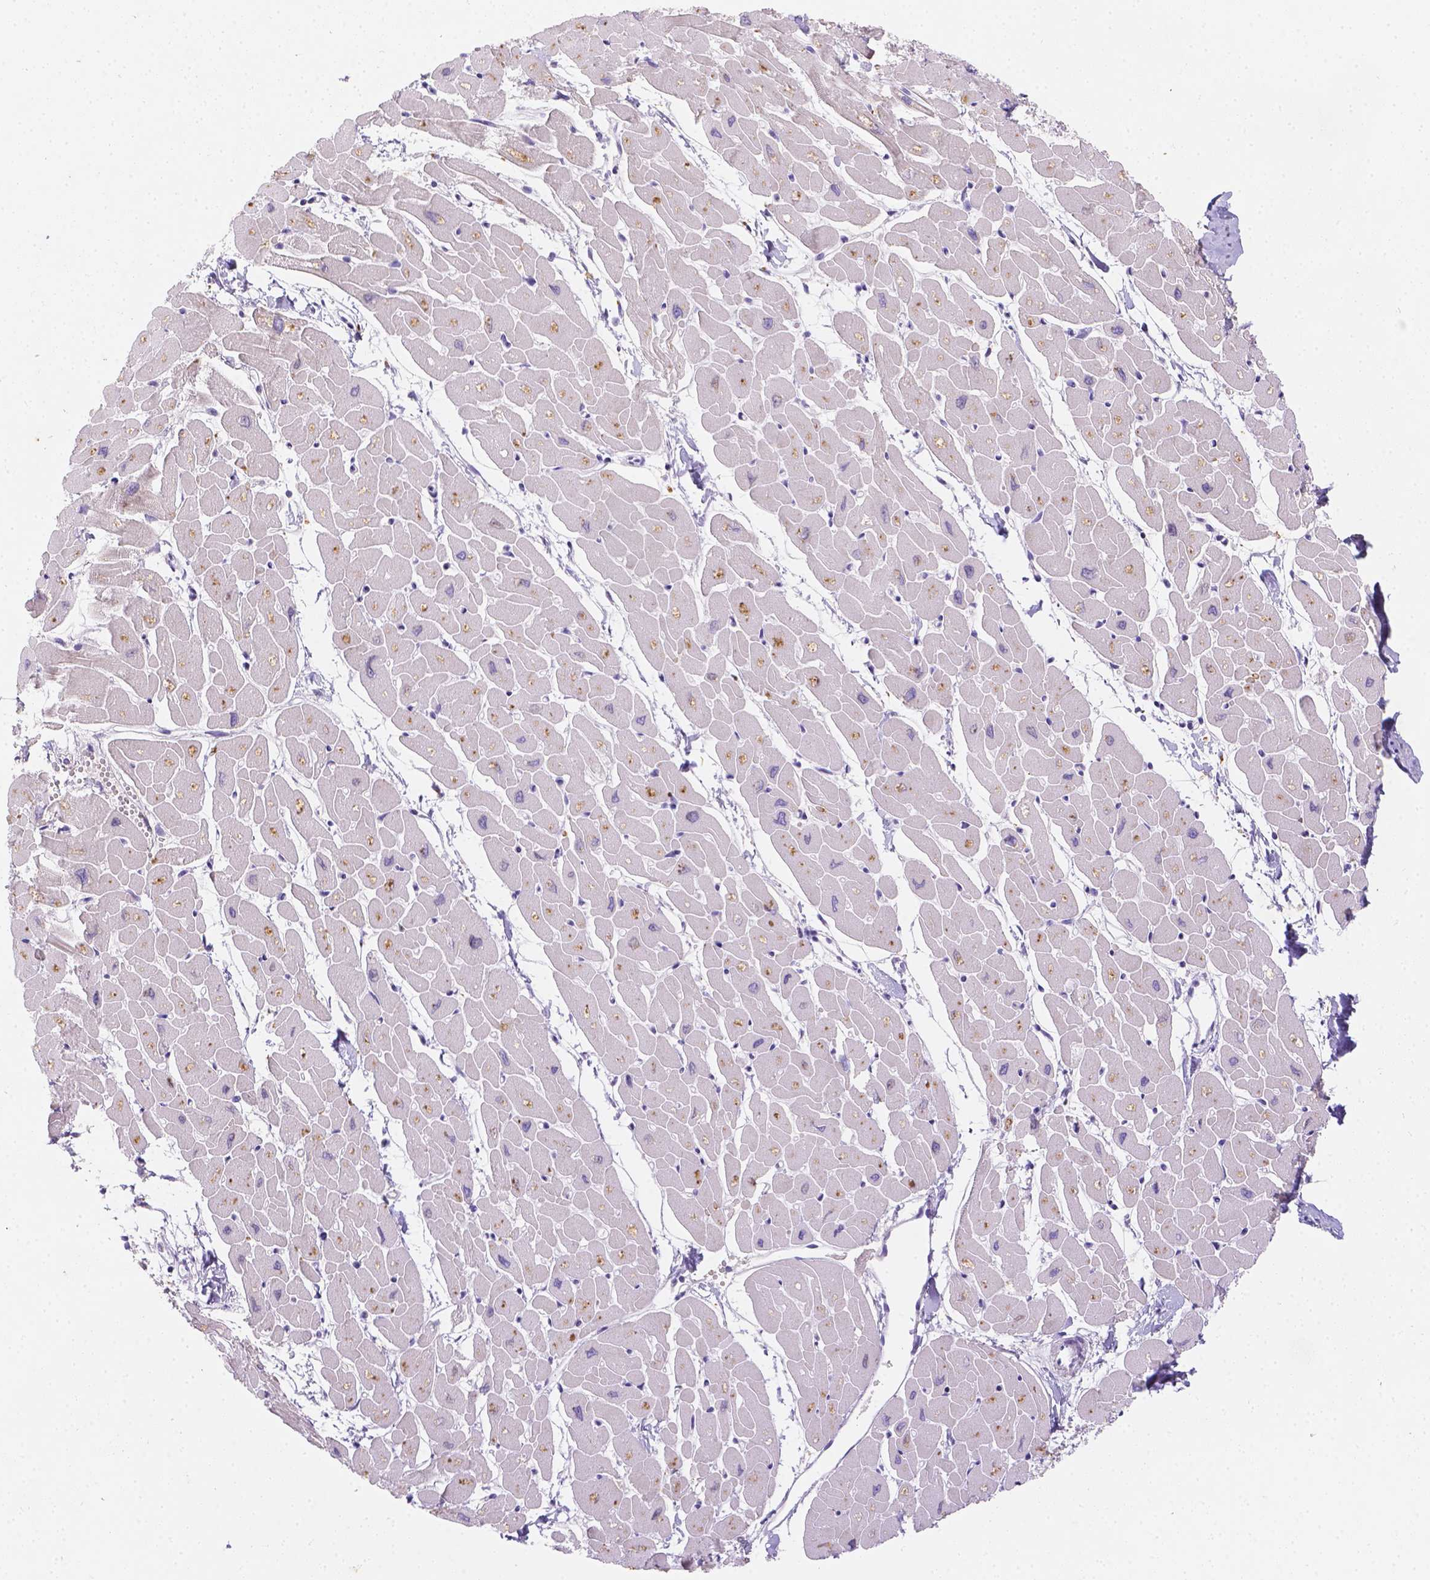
{"staining": {"intensity": "negative", "quantity": "none", "location": "none"}, "tissue": "heart muscle", "cell_type": "Cardiomyocytes", "image_type": "normal", "snomed": [{"axis": "morphology", "description": "Normal tissue, NOS"}, {"axis": "topography", "description": "Heart"}], "caption": "The photomicrograph reveals no staining of cardiomyocytes in unremarkable heart muscle. (Immunohistochemistry (ihc), brightfield microscopy, high magnification).", "gene": "DMWD", "patient": {"sex": "male", "age": 57}}